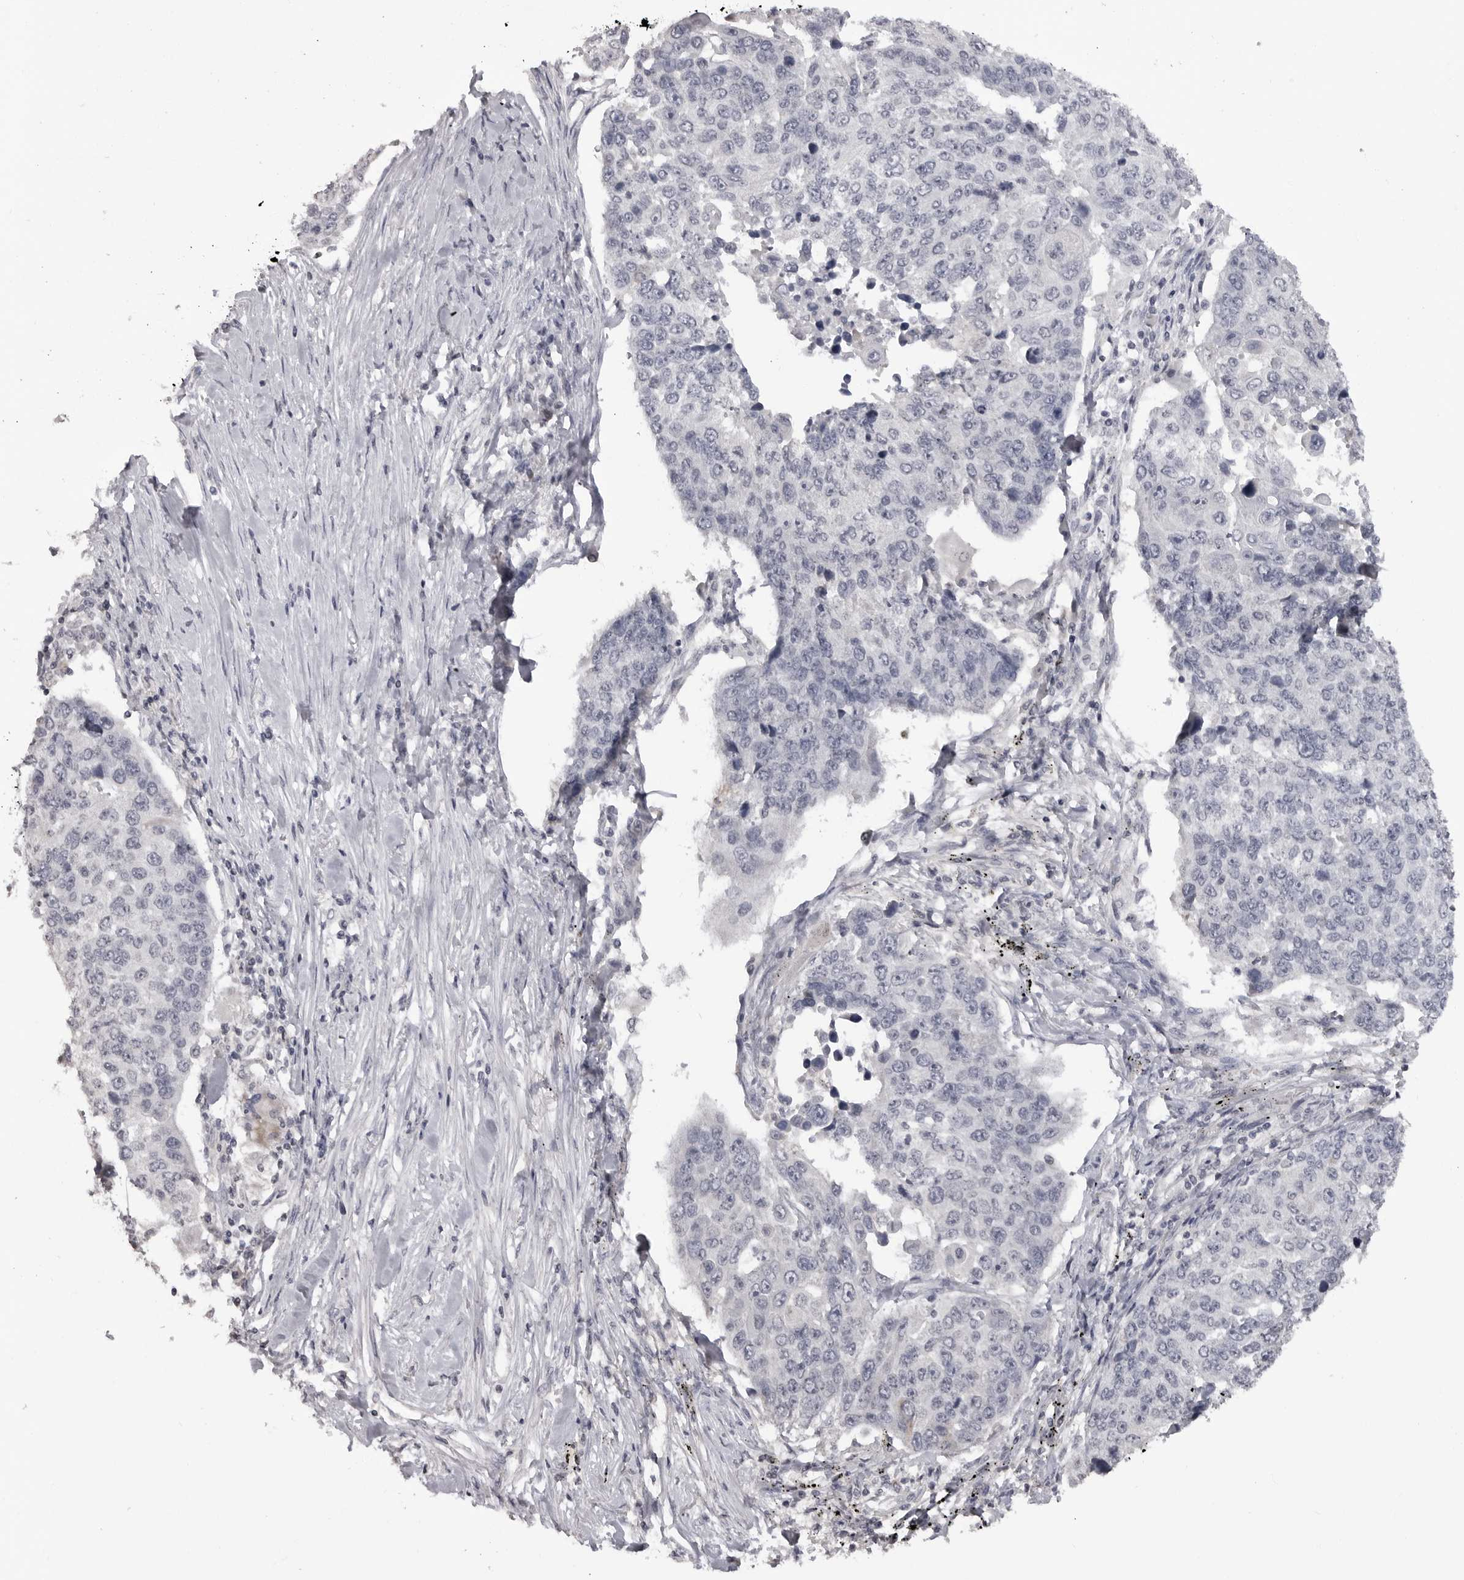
{"staining": {"intensity": "negative", "quantity": "none", "location": "none"}, "tissue": "lung cancer", "cell_type": "Tumor cells", "image_type": "cancer", "snomed": [{"axis": "morphology", "description": "Squamous cell carcinoma, NOS"}, {"axis": "topography", "description": "Lung"}], "caption": "High magnification brightfield microscopy of lung cancer (squamous cell carcinoma) stained with DAB (3,3'-diaminobenzidine) (brown) and counterstained with hematoxylin (blue): tumor cells show no significant staining.", "gene": "GPN2", "patient": {"sex": "male", "age": 66}}